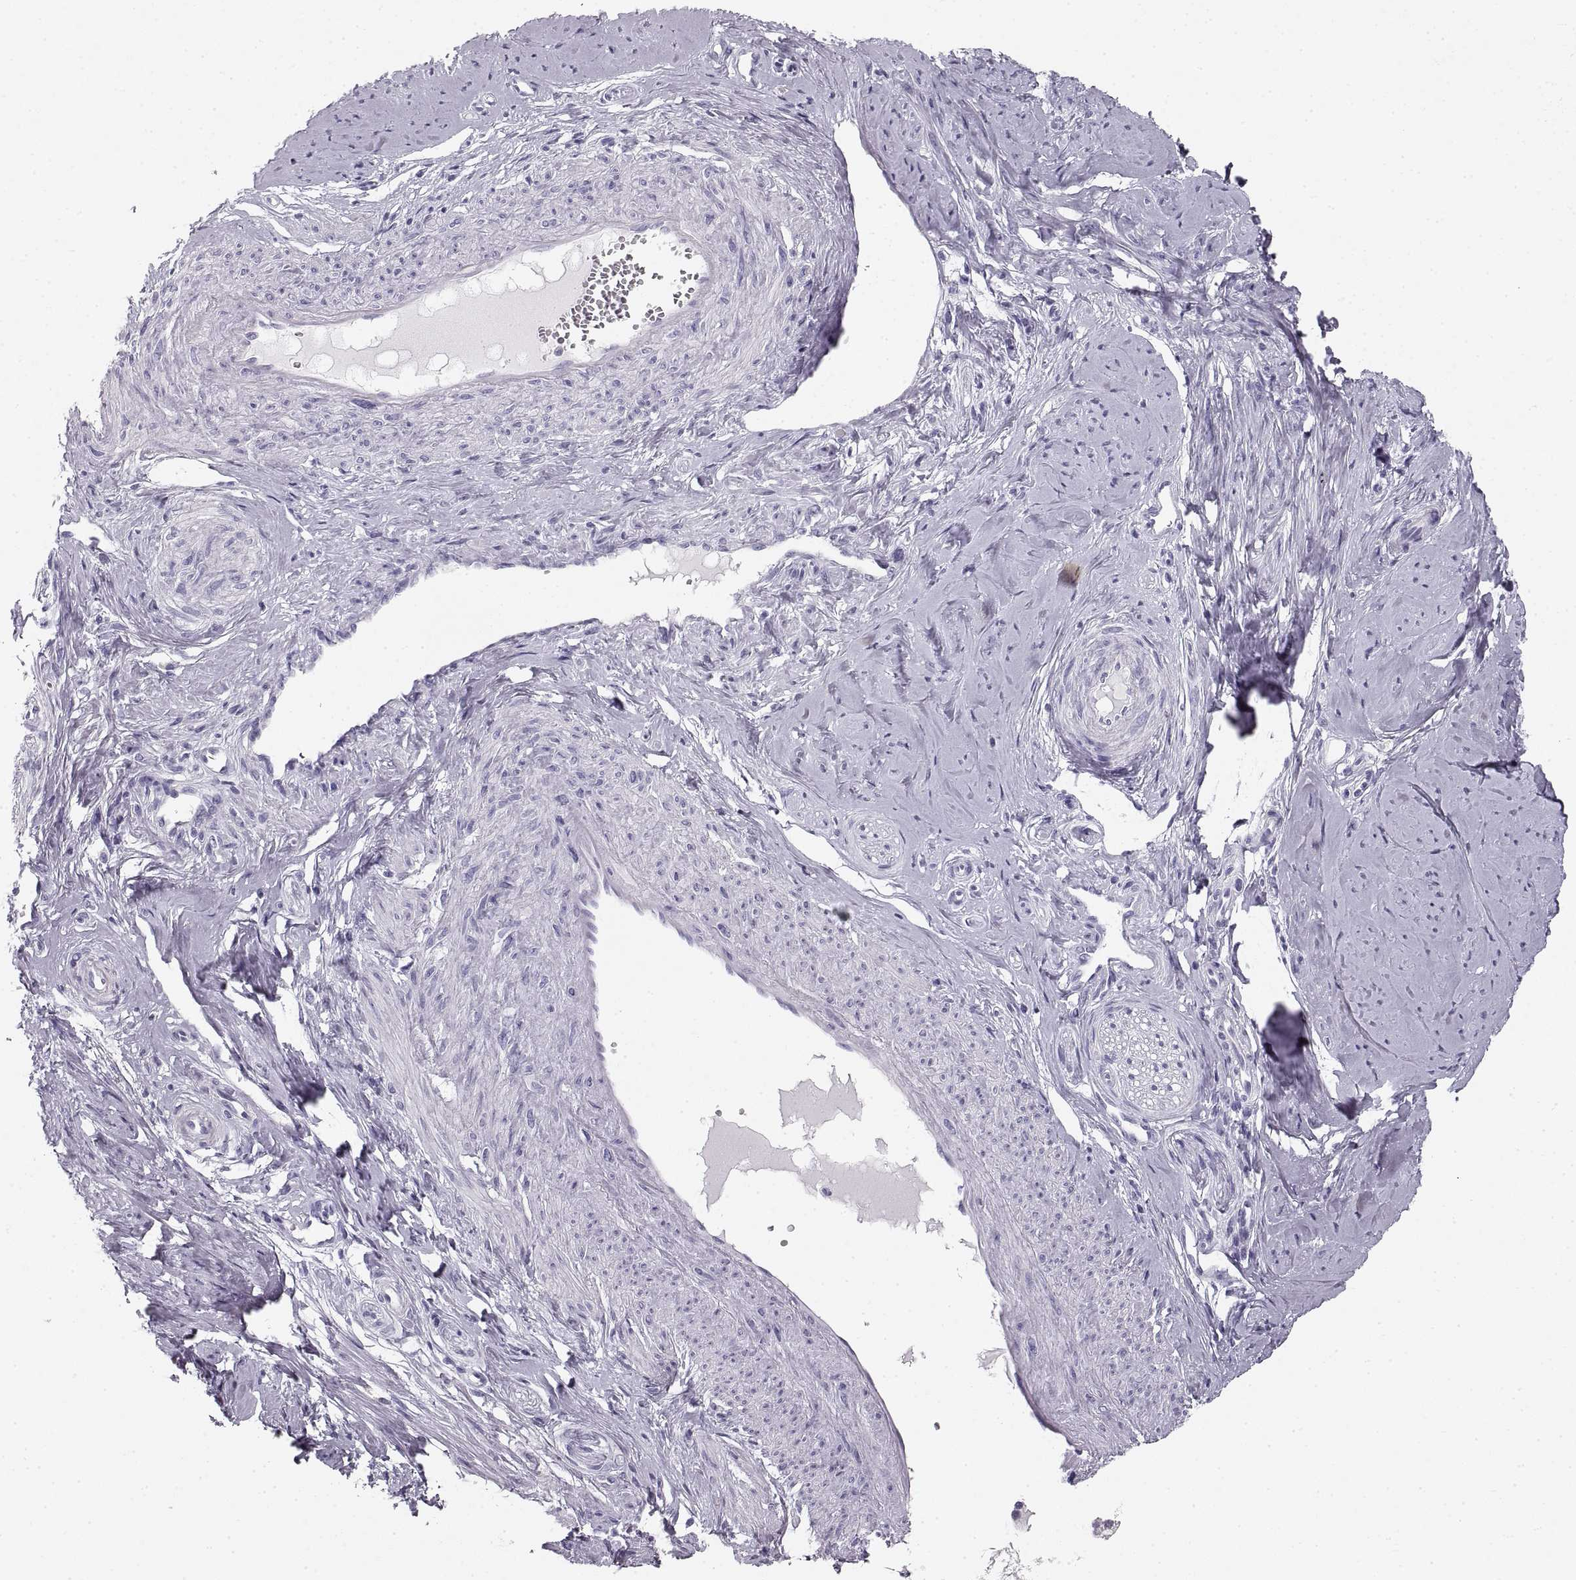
{"staining": {"intensity": "negative", "quantity": "none", "location": "none"}, "tissue": "smooth muscle", "cell_type": "Smooth muscle cells", "image_type": "normal", "snomed": [{"axis": "morphology", "description": "Normal tissue, NOS"}, {"axis": "topography", "description": "Smooth muscle"}], "caption": "Immunohistochemical staining of benign human smooth muscle shows no significant positivity in smooth muscle cells.", "gene": "CRYAA", "patient": {"sex": "female", "age": 48}}